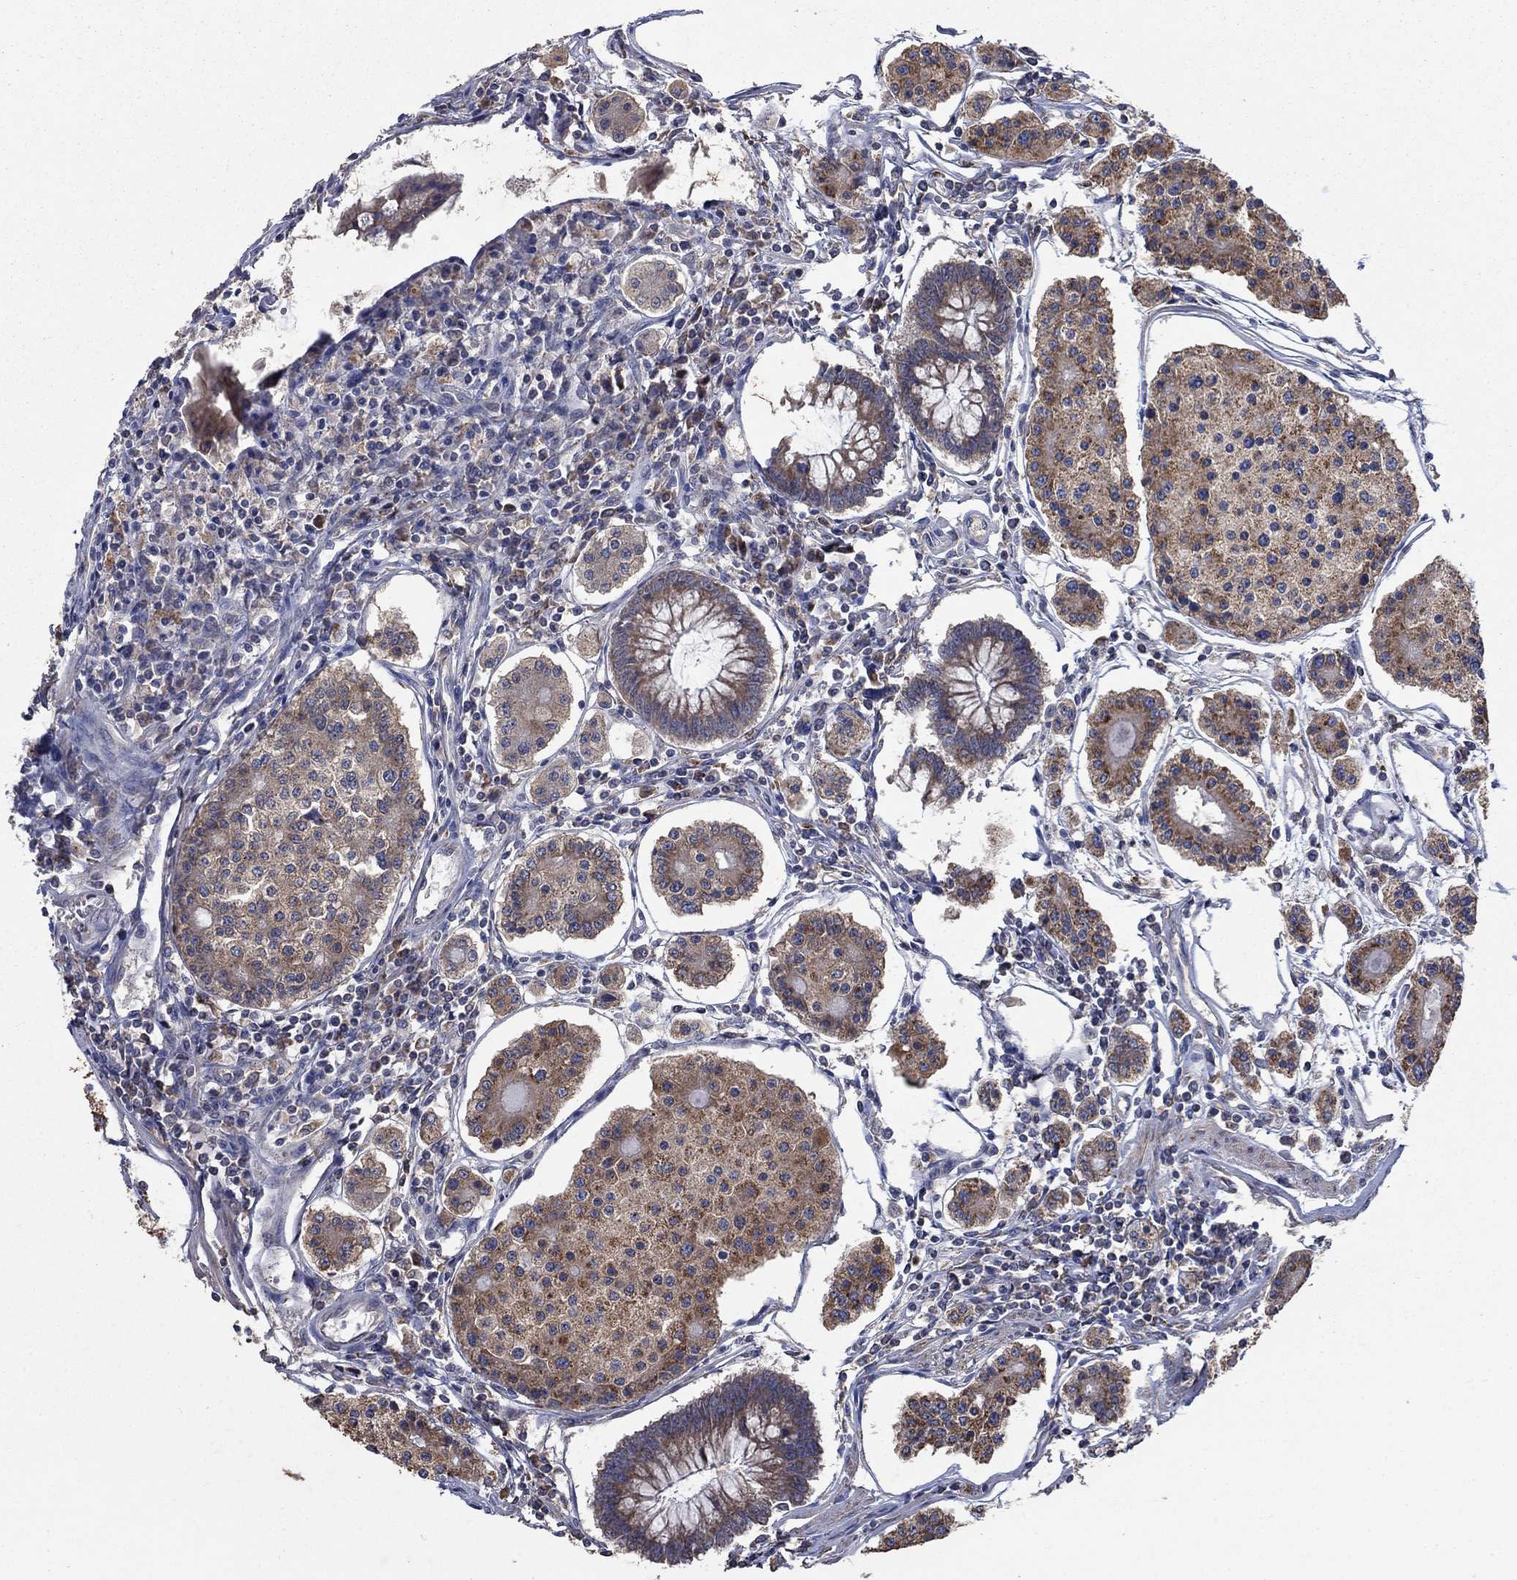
{"staining": {"intensity": "strong", "quantity": ">75%", "location": "cytoplasmic/membranous"}, "tissue": "carcinoid", "cell_type": "Tumor cells", "image_type": "cancer", "snomed": [{"axis": "morphology", "description": "Carcinoid, malignant, NOS"}, {"axis": "topography", "description": "Small intestine"}], "caption": "Immunohistochemistry photomicrograph of carcinoid stained for a protein (brown), which exhibits high levels of strong cytoplasmic/membranous positivity in approximately >75% of tumor cells.", "gene": "NCEH1", "patient": {"sex": "female", "age": 65}}